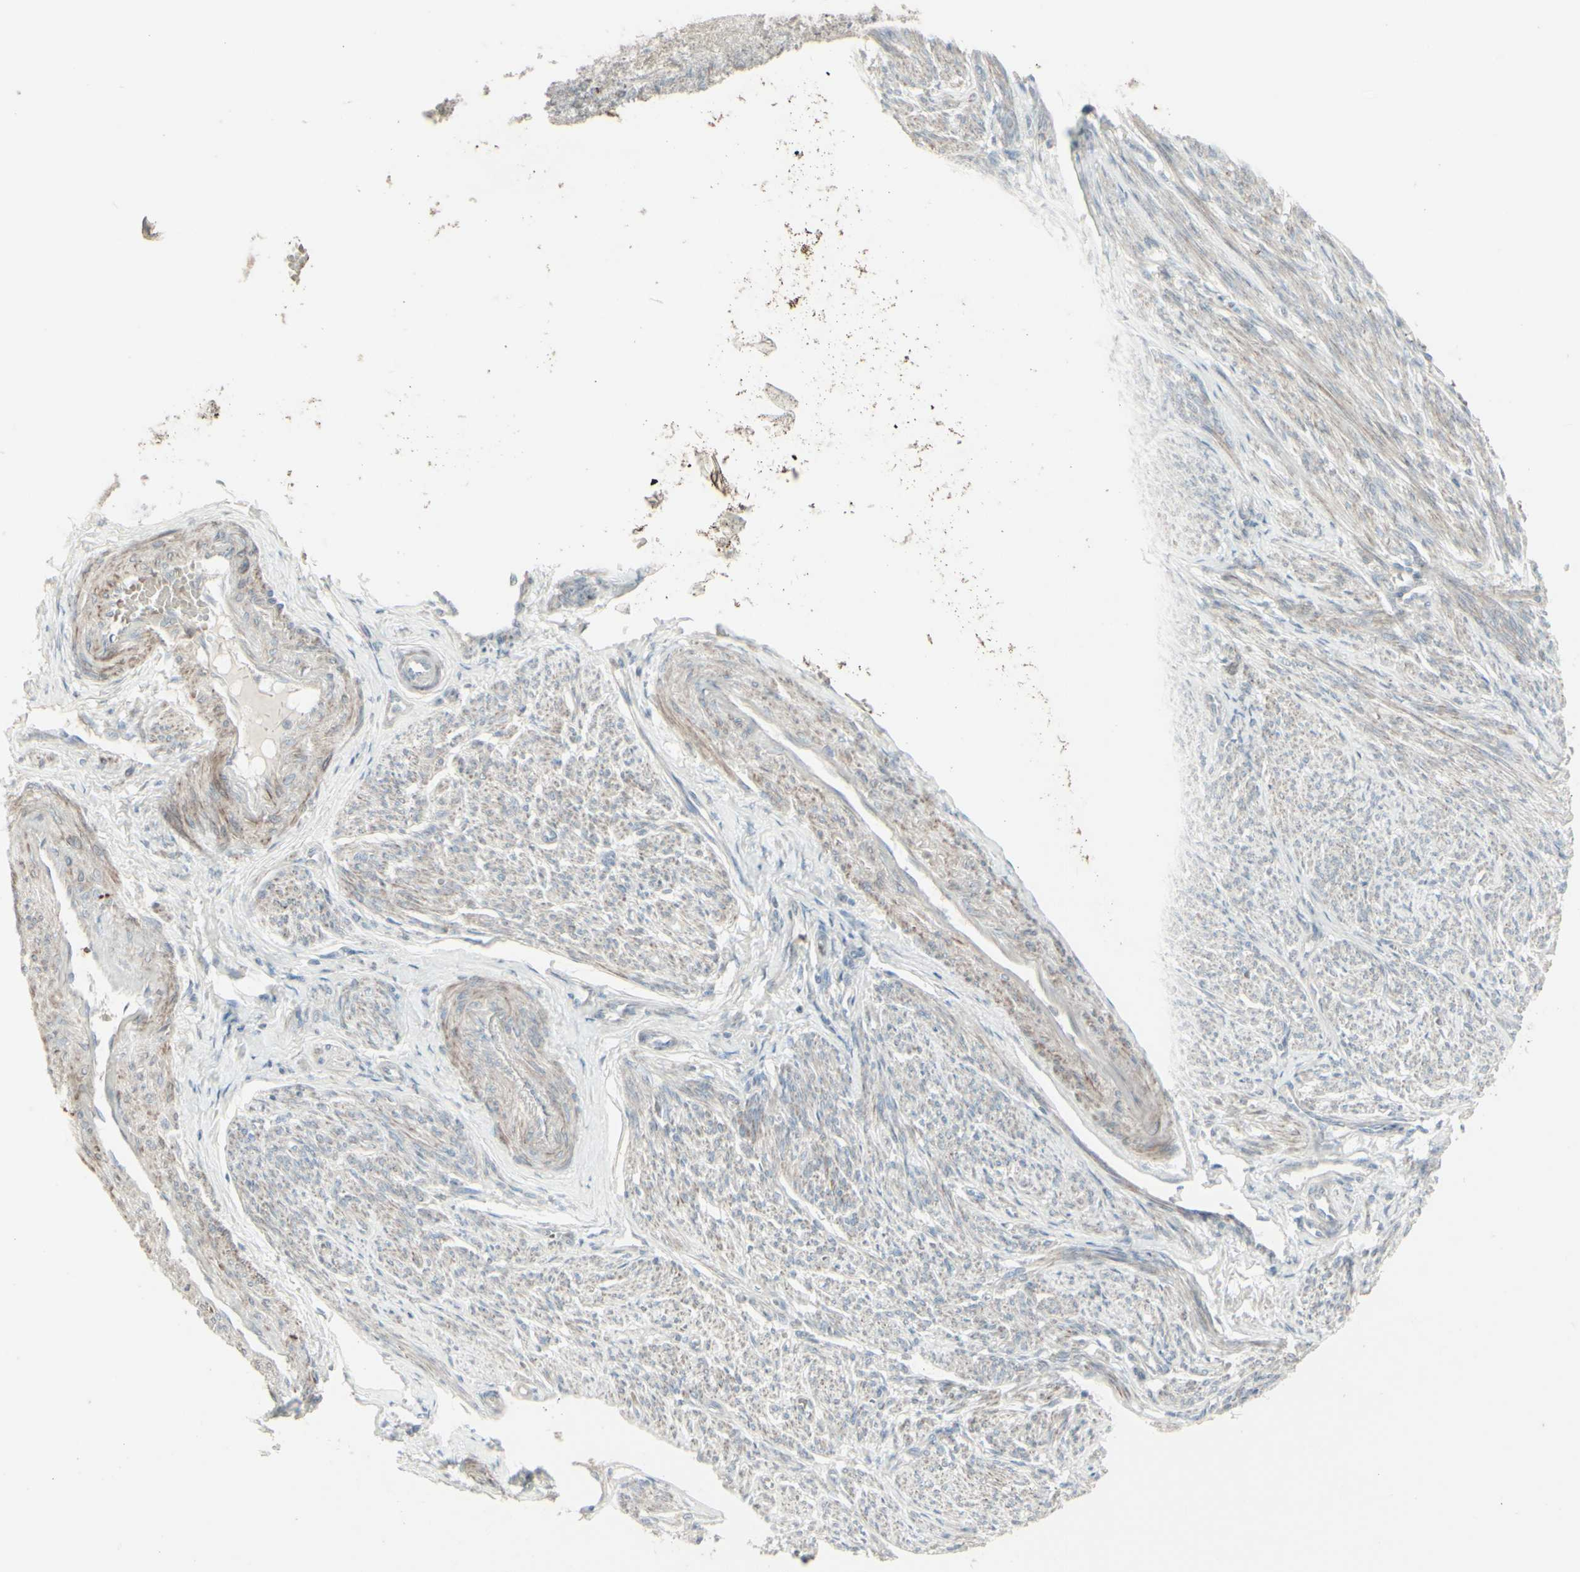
{"staining": {"intensity": "moderate", "quantity": ">75%", "location": "cytoplasmic/membranous"}, "tissue": "smooth muscle", "cell_type": "Smooth muscle cells", "image_type": "normal", "snomed": [{"axis": "morphology", "description": "Normal tissue, NOS"}, {"axis": "topography", "description": "Smooth muscle"}], "caption": "Unremarkable smooth muscle was stained to show a protein in brown. There is medium levels of moderate cytoplasmic/membranous positivity in about >75% of smooth muscle cells. The staining was performed using DAB to visualize the protein expression in brown, while the nuclei were stained in blue with hematoxylin (Magnification: 20x).", "gene": "GMNN", "patient": {"sex": "female", "age": 65}}